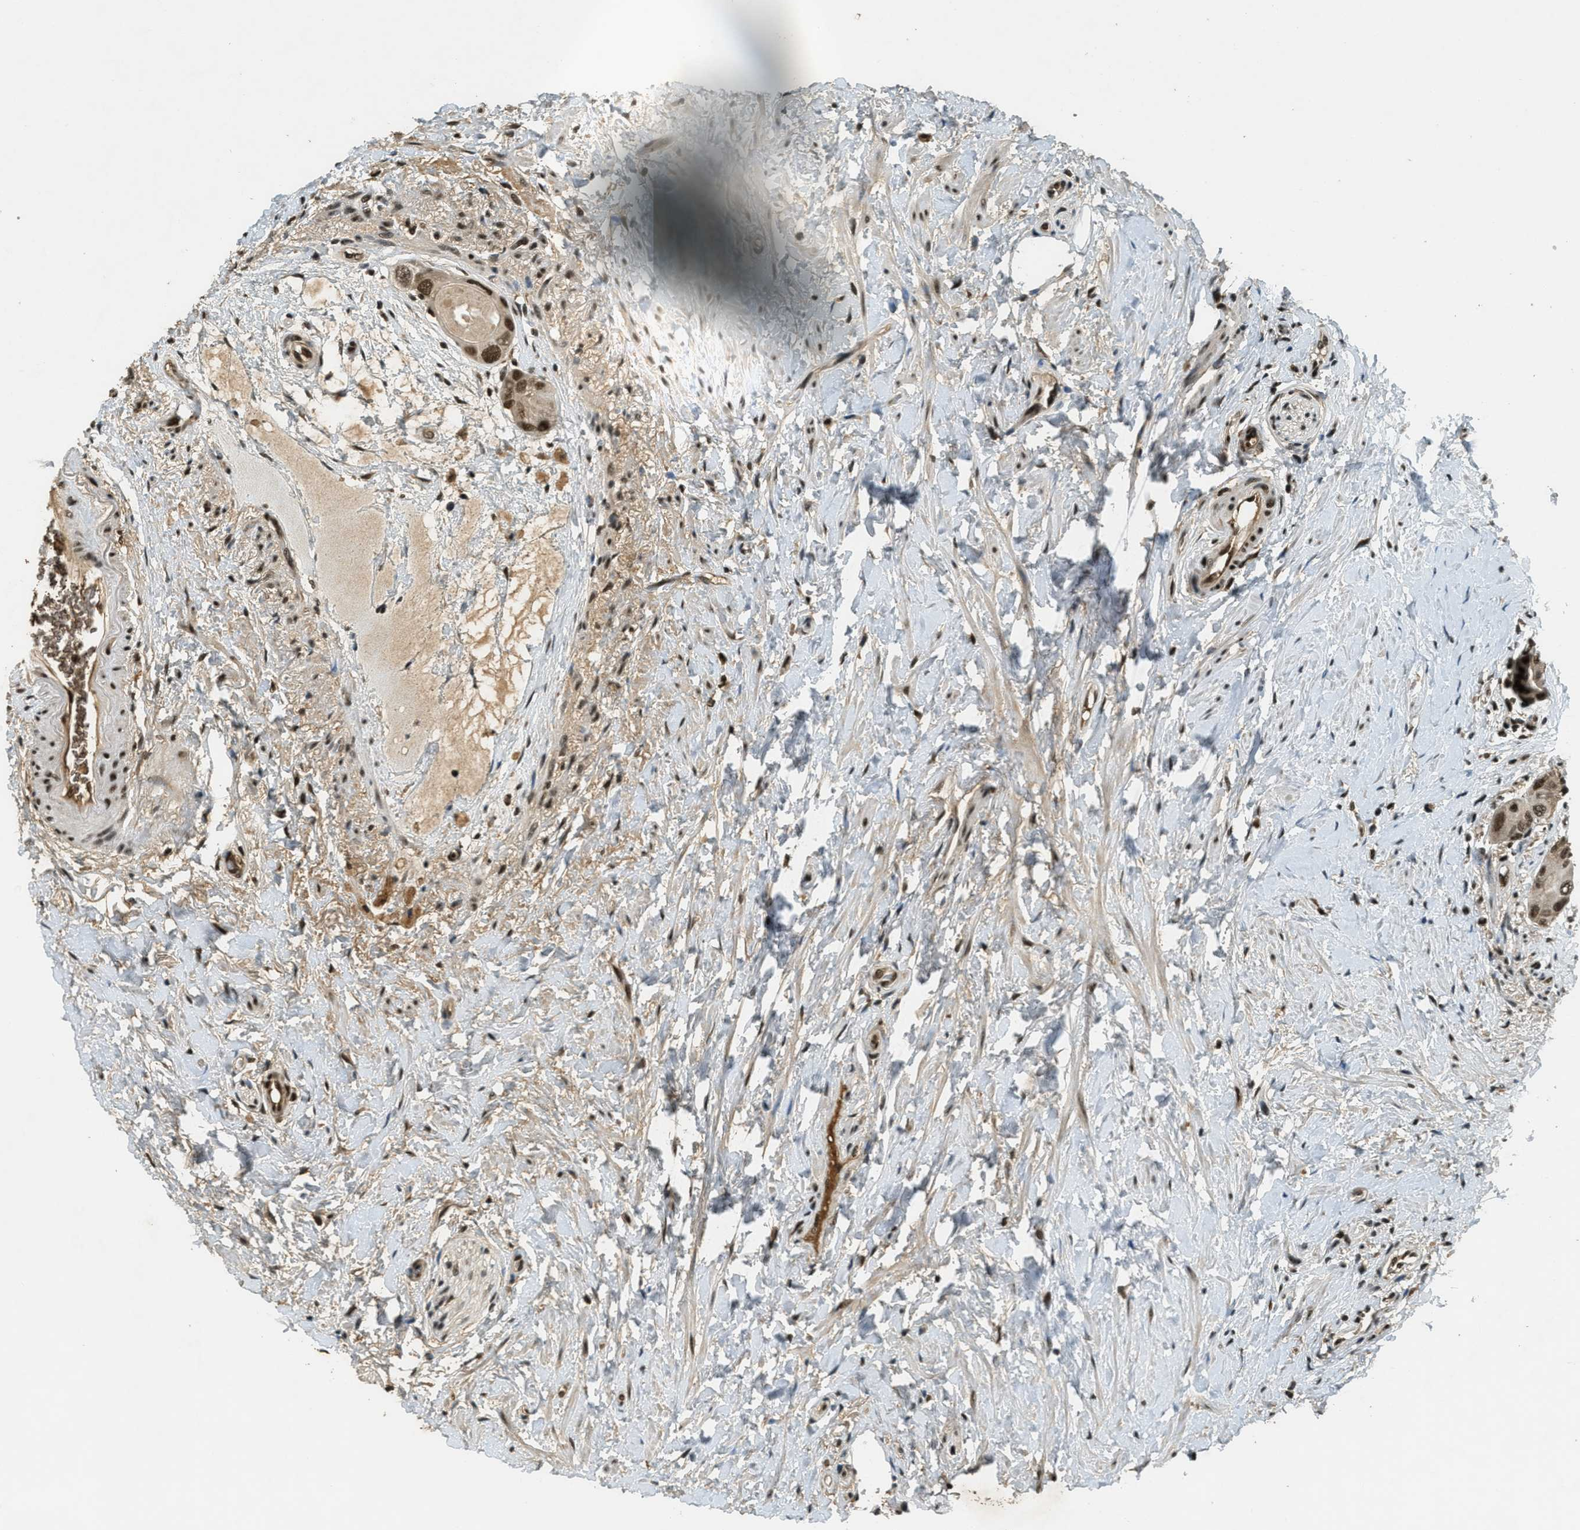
{"staining": {"intensity": "moderate", "quantity": ">75%", "location": "cytoplasmic/membranous,nuclear"}, "tissue": "colorectal cancer", "cell_type": "Tumor cells", "image_type": "cancer", "snomed": [{"axis": "morphology", "description": "Adenocarcinoma, NOS"}, {"axis": "topography", "description": "Rectum"}], "caption": "Moderate cytoplasmic/membranous and nuclear positivity is seen in about >75% of tumor cells in colorectal adenocarcinoma.", "gene": "ZNF148", "patient": {"sex": "male", "age": 51}}